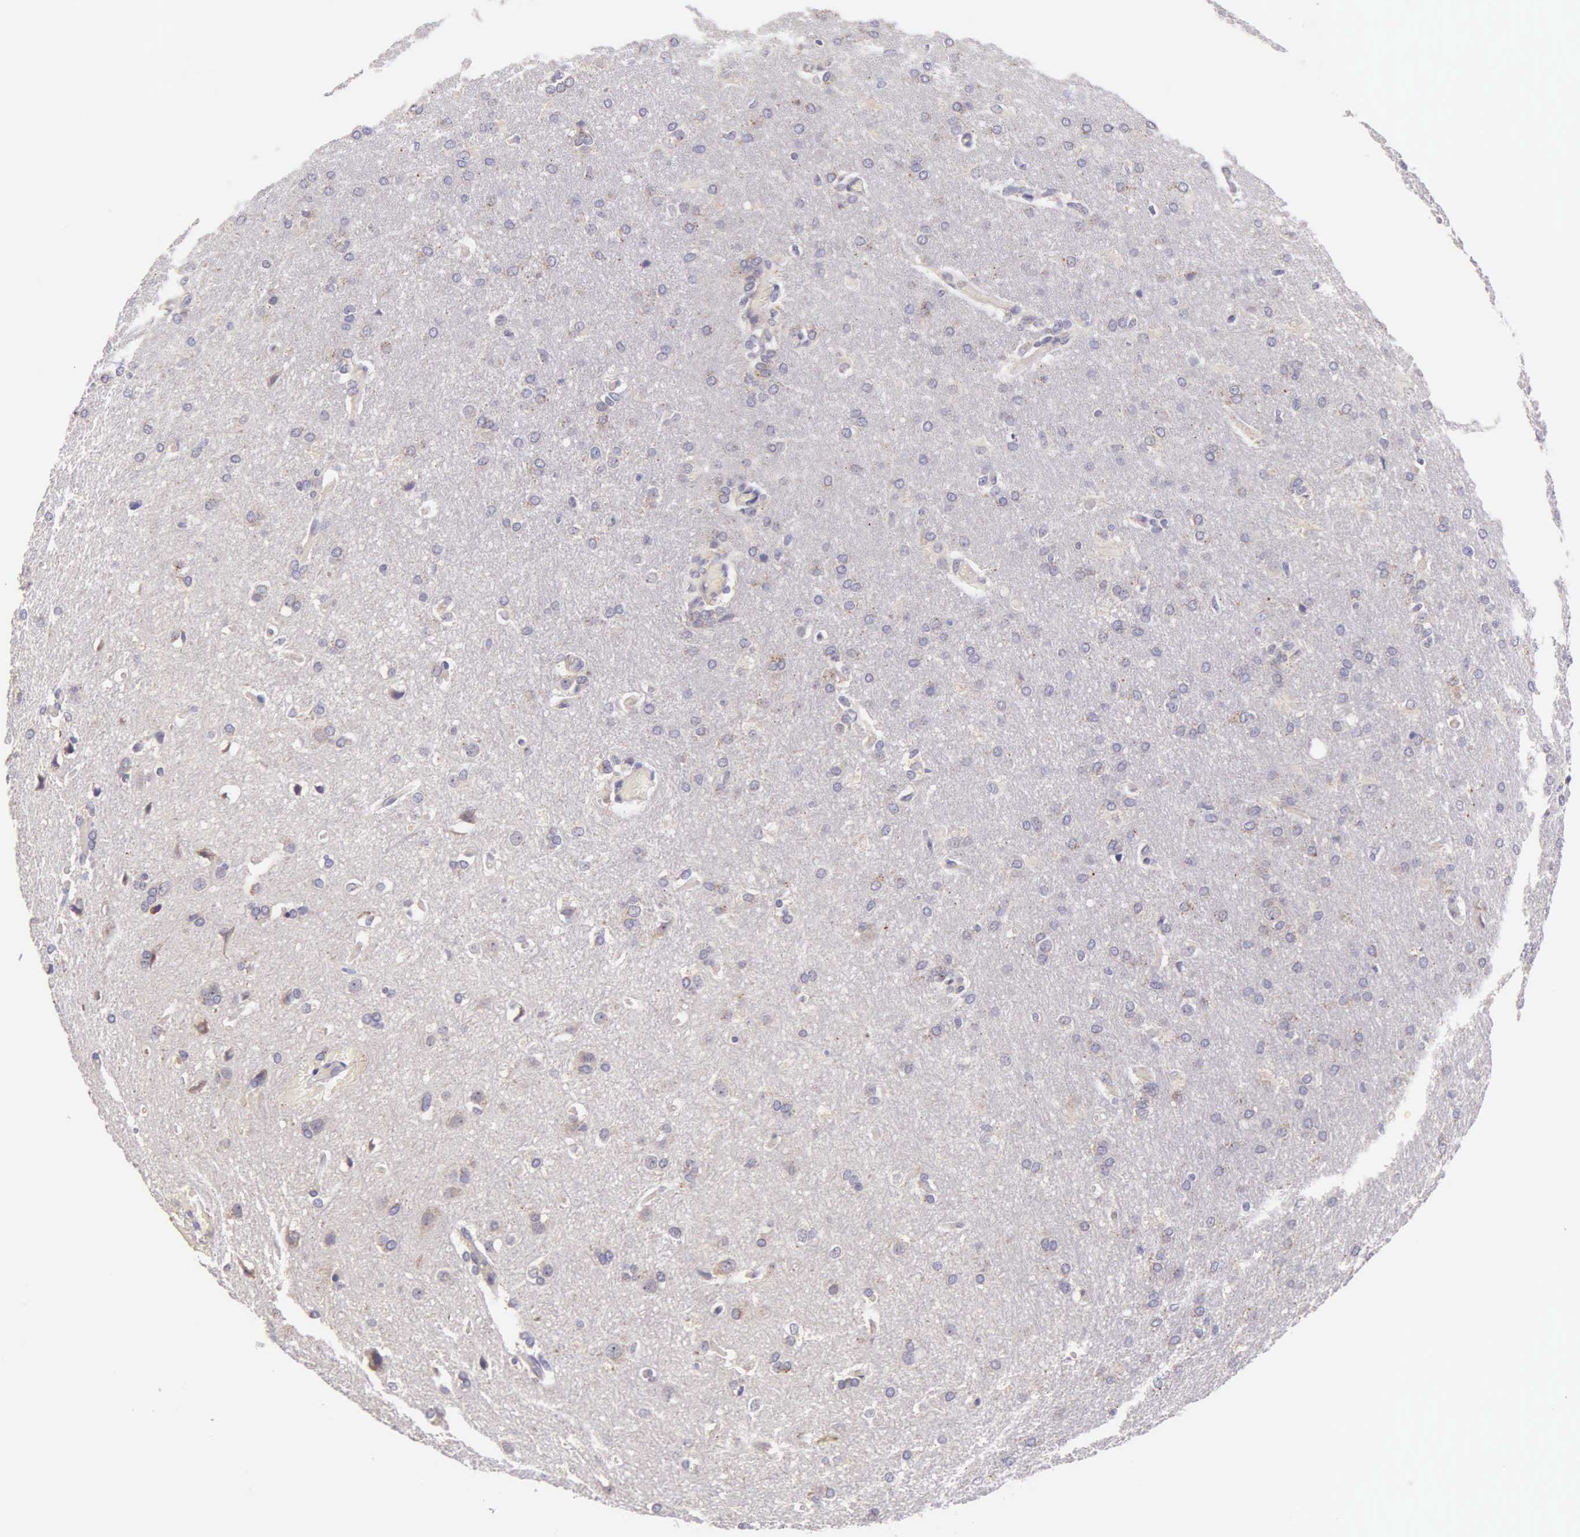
{"staining": {"intensity": "weak", "quantity": "<25%", "location": "cytoplasmic/membranous"}, "tissue": "glioma", "cell_type": "Tumor cells", "image_type": "cancer", "snomed": [{"axis": "morphology", "description": "Glioma, malignant, High grade"}, {"axis": "topography", "description": "Brain"}], "caption": "Tumor cells are negative for brown protein staining in malignant glioma (high-grade).", "gene": "ESR1", "patient": {"sex": "male", "age": 68}}